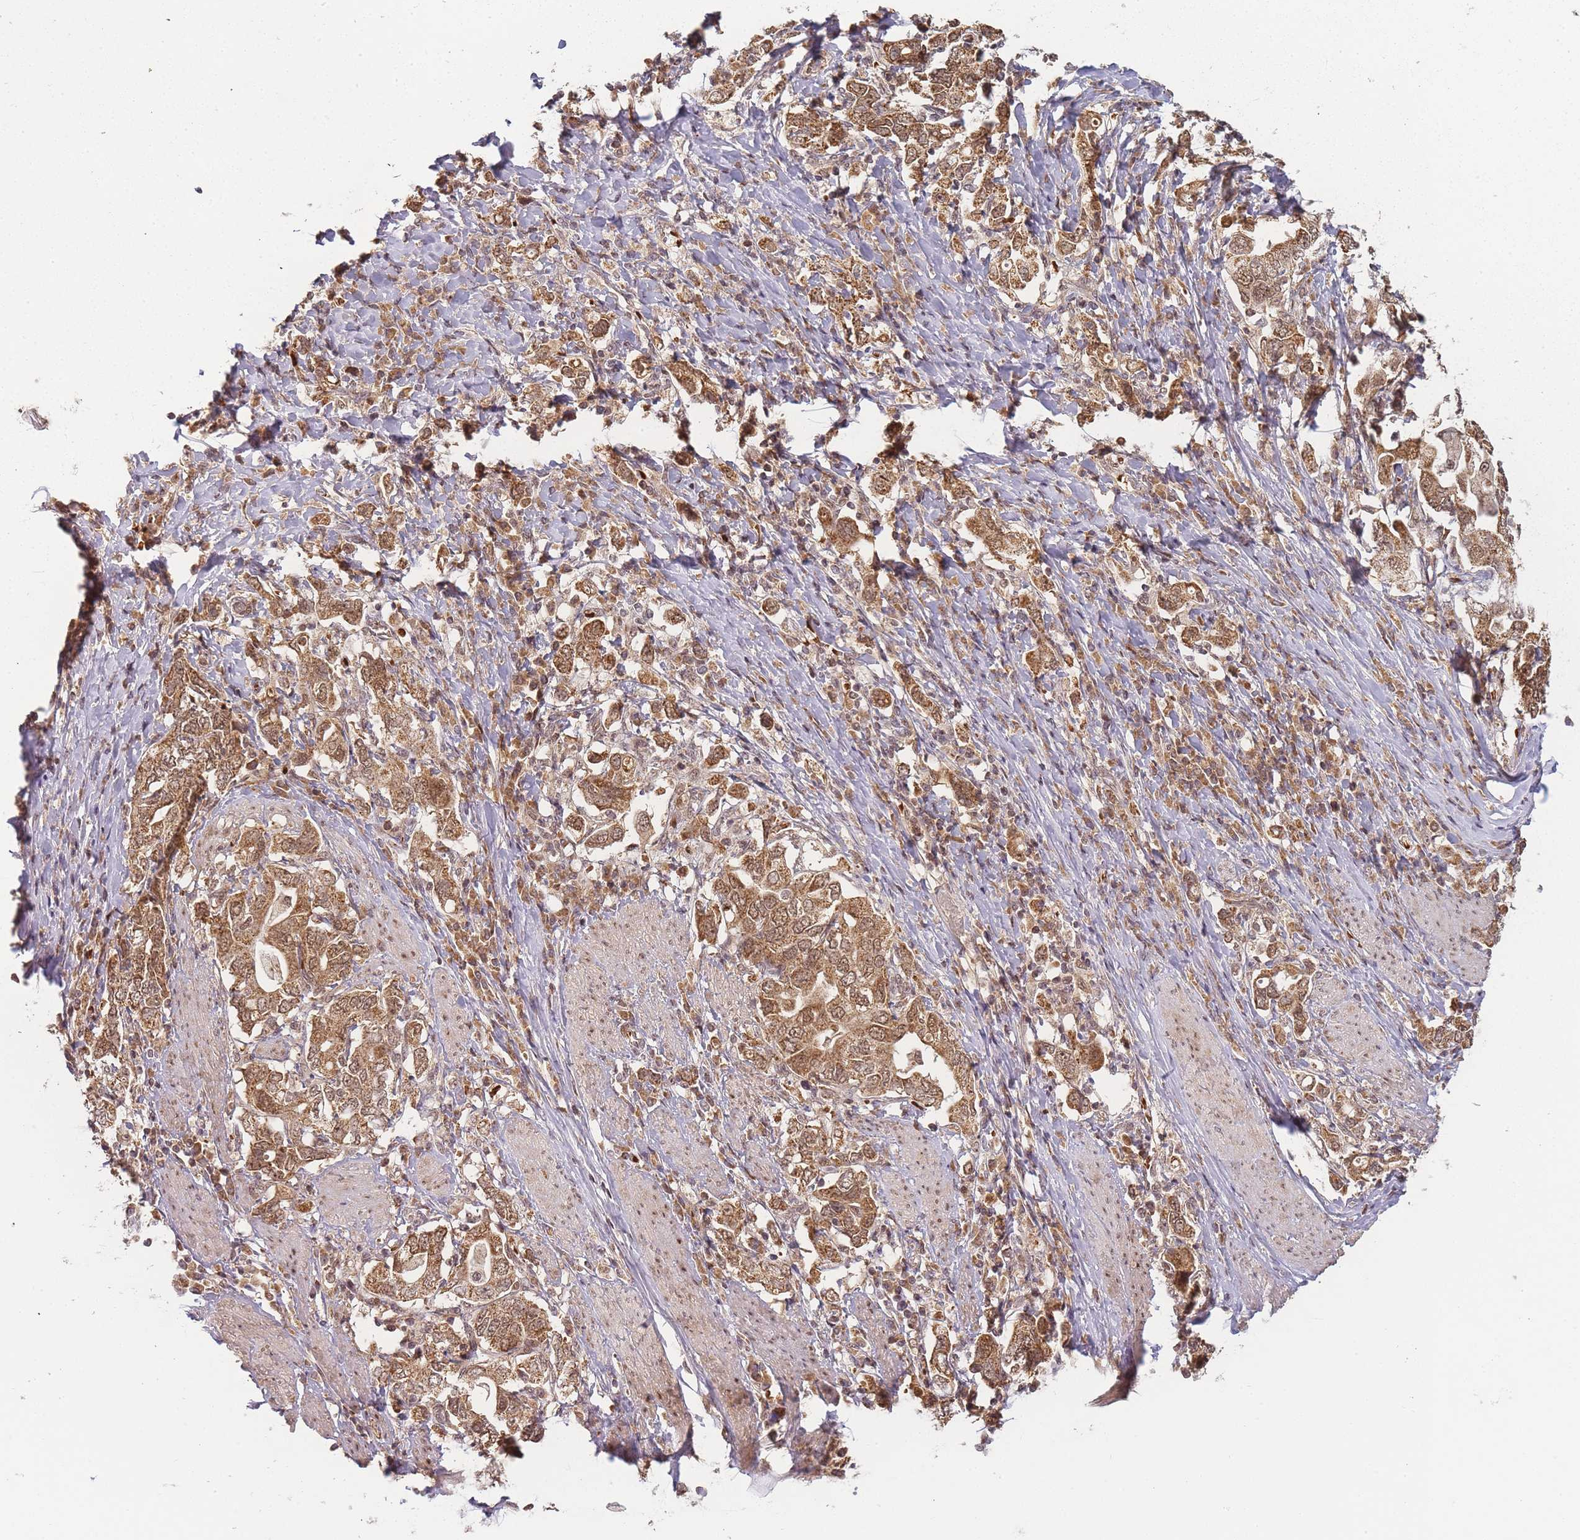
{"staining": {"intensity": "moderate", "quantity": ">75%", "location": "cytoplasmic/membranous,nuclear"}, "tissue": "stomach cancer", "cell_type": "Tumor cells", "image_type": "cancer", "snomed": [{"axis": "morphology", "description": "Adenocarcinoma, NOS"}, {"axis": "topography", "description": "Stomach, upper"}, {"axis": "topography", "description": "Stomach"}], "caption": "DAB (3,3'-diaminobenzidine) immunohistochemical staining of stomach adenocarcinoma exhibits moderate cytoplasmic/membranous and nuclear protein positivity in about >75% of tumor cells.", "gene": "ZNF497", "patient": {"sex": "male", "age": 62}}